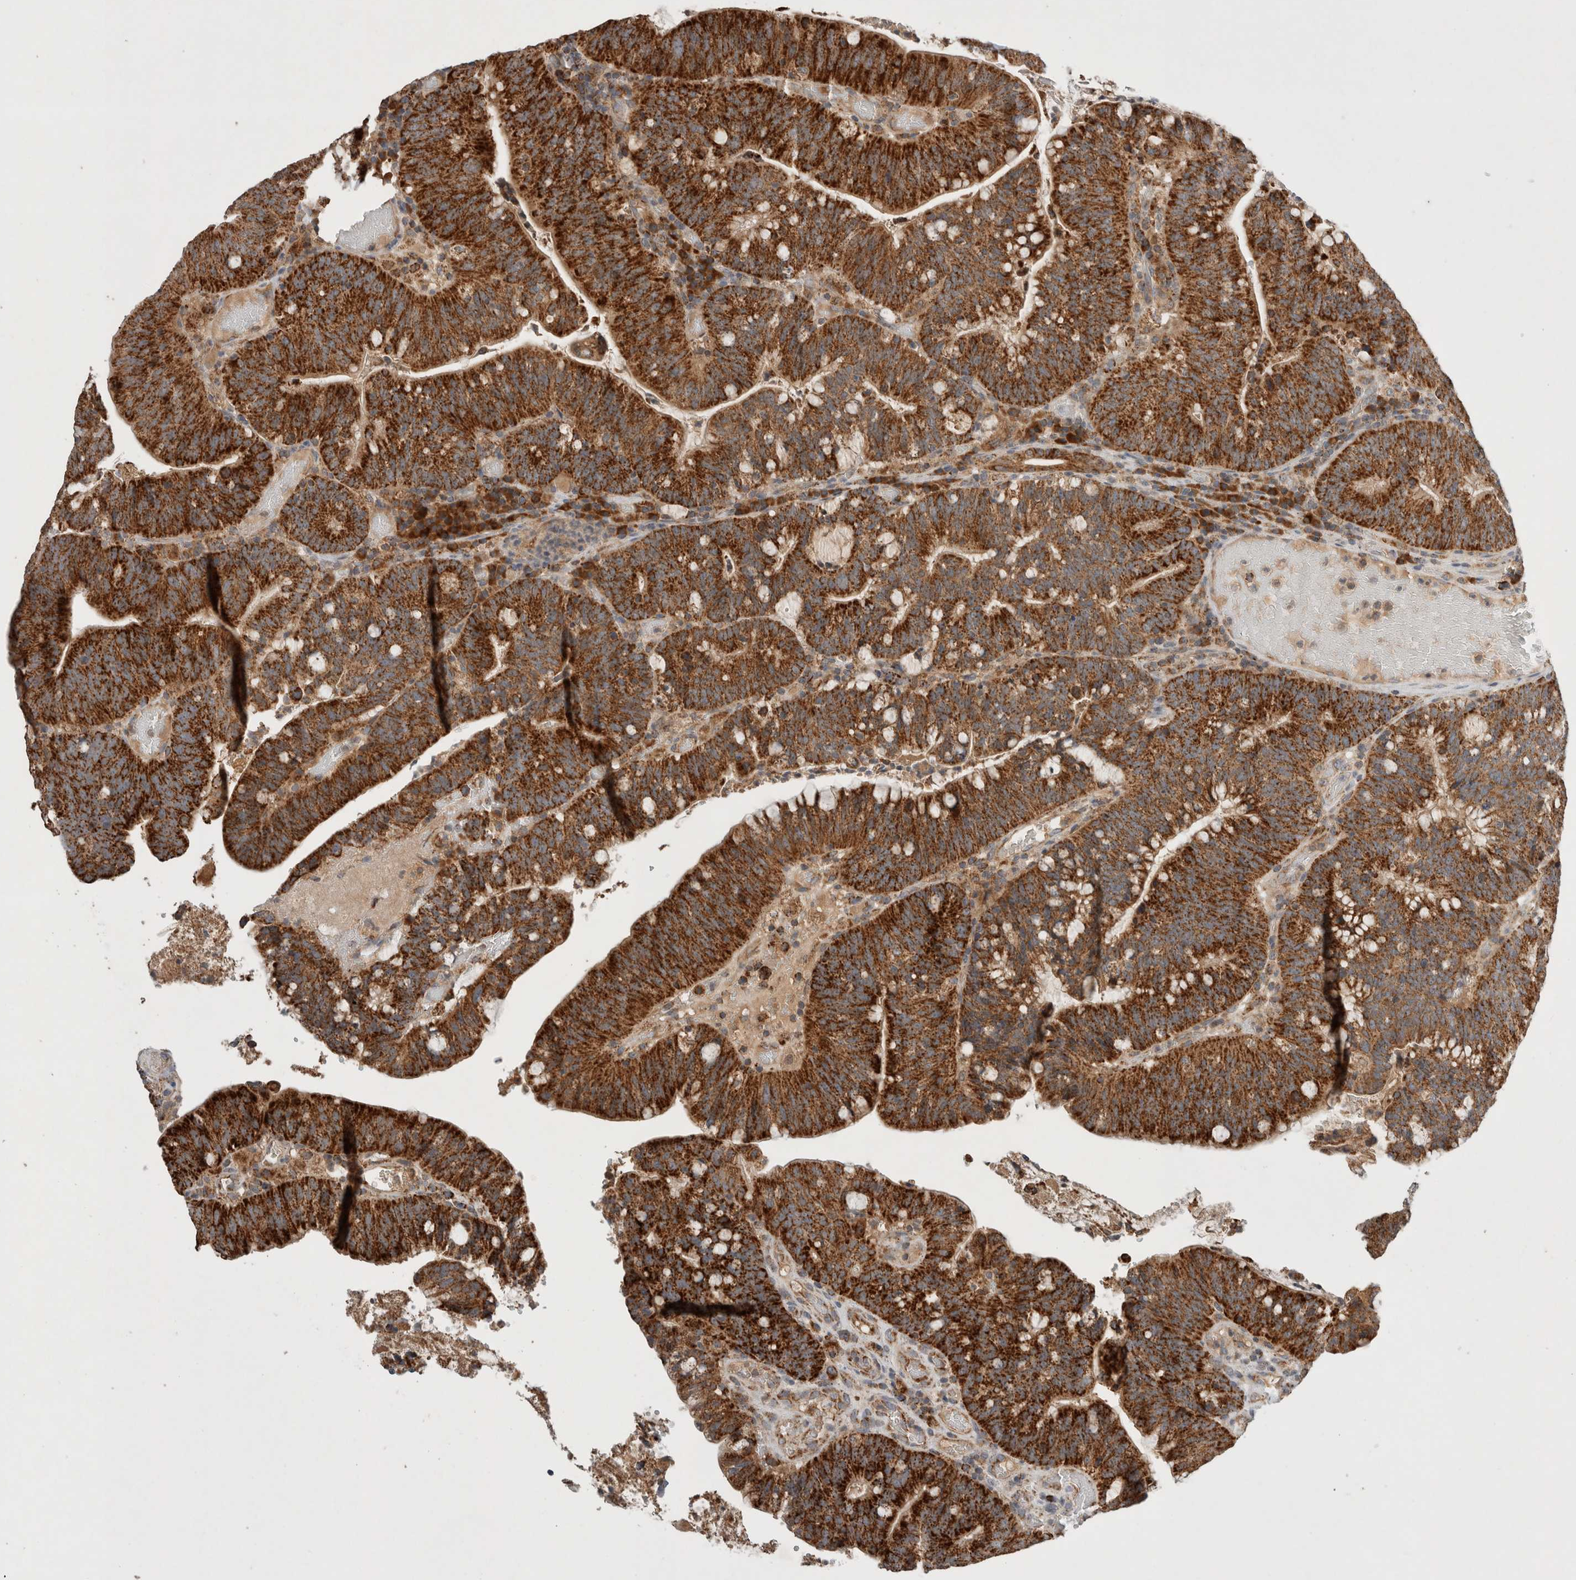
{"staining": {"intensity": "strong", "quantity": ">75%", "location": "cytoplasmic/membranous"}, "tissue": "colorectal cancer", "cell_type": "Tumor cells", "image_type": "cancer", "snomed": [{"axis": "morphology", "description": "Adenocarcinoma, NOS"}, {"axis": "topography", "description": "Colon"}], "caption": "A brown stain labels strong cytoplasmic/membranous positivity of a protein in human colorectal cancer tumor cells.", "gene": "AMPD1", "patient": {"sex": "female", "age": 66}}